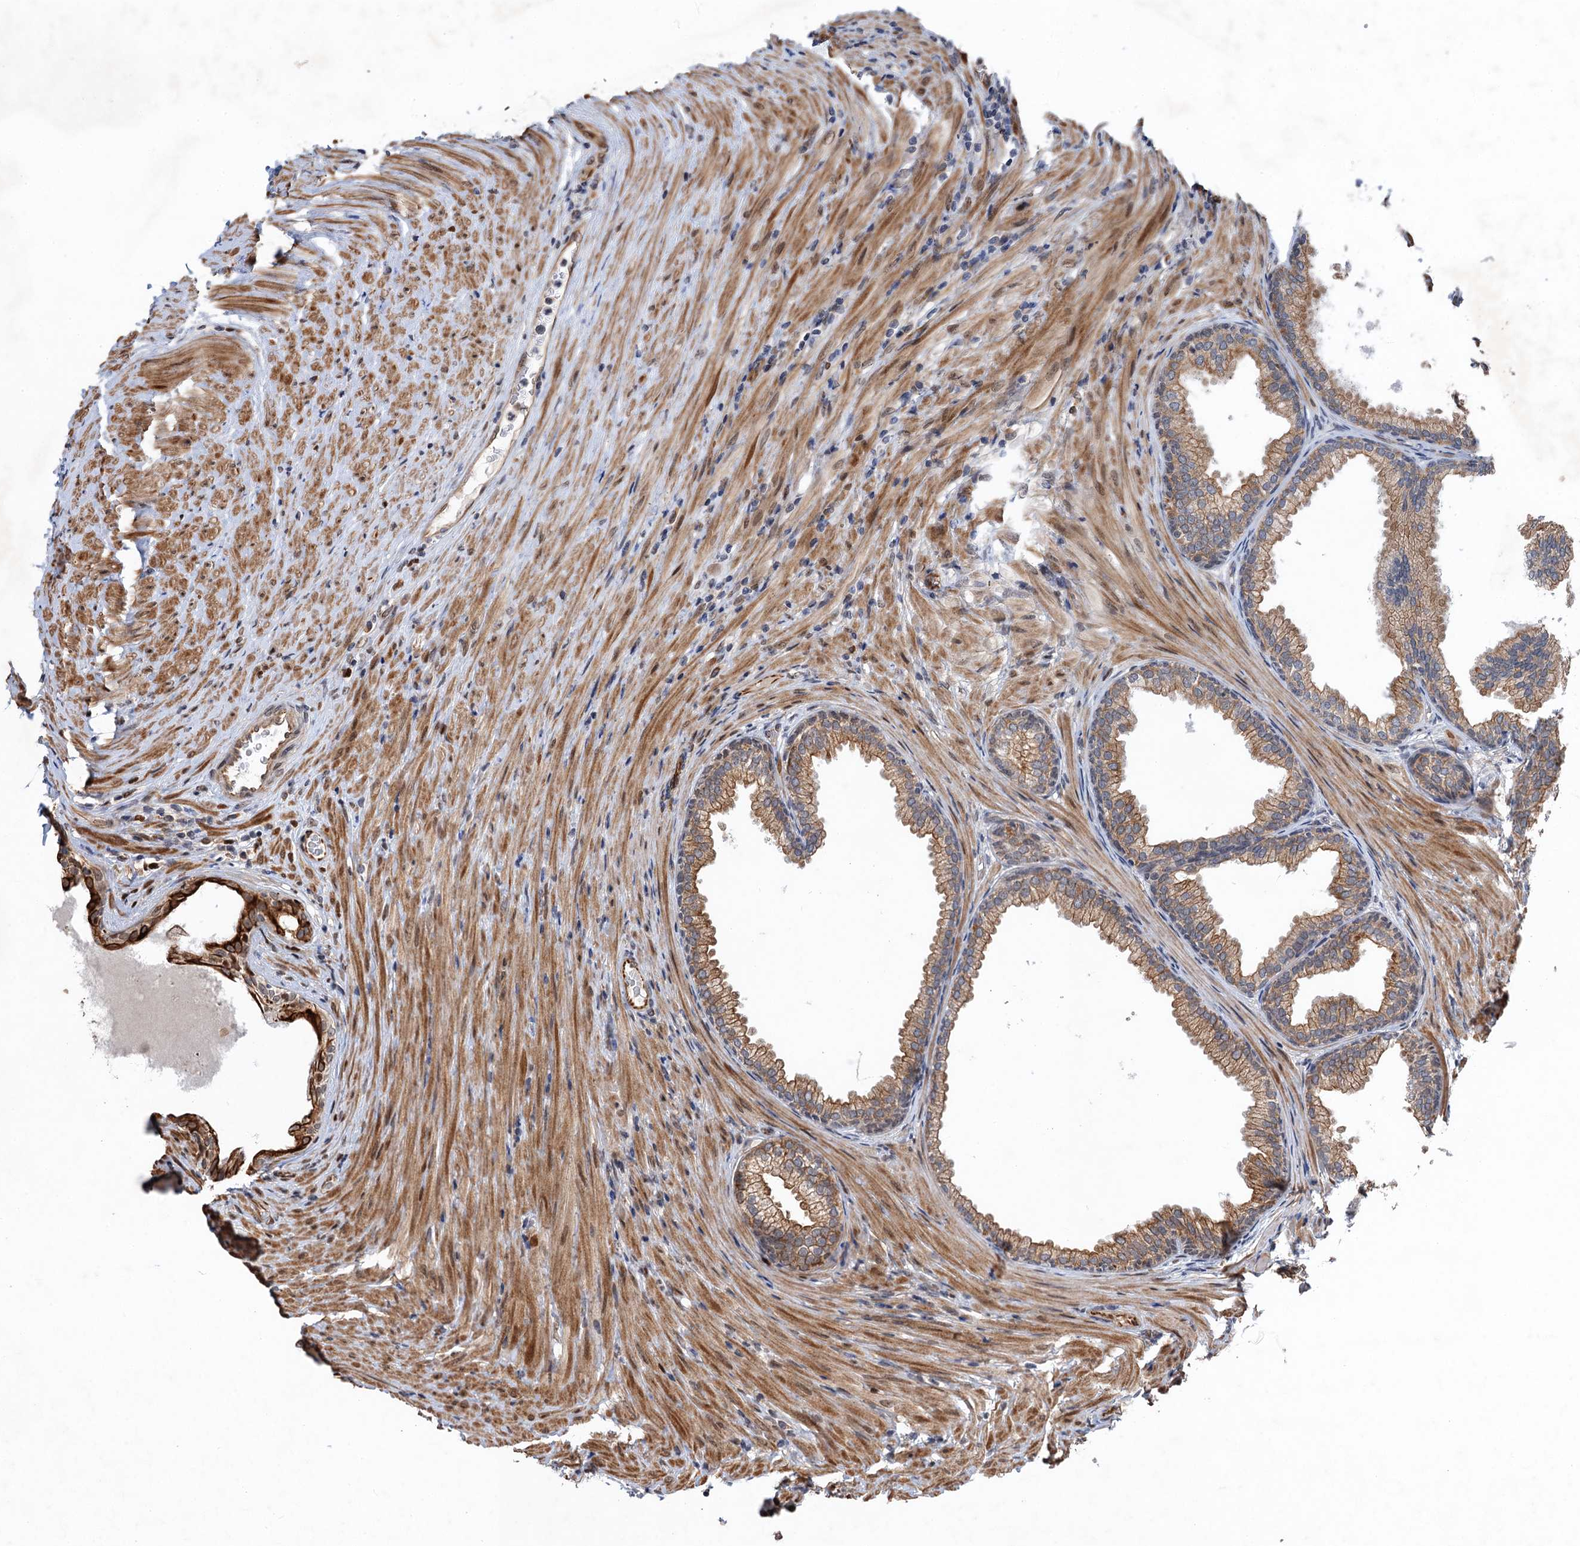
{"staining": {"intensity": "moderate", "quantity": ">75%", "location": "cytoplasmic/membranous"}, "tissue": "prostate", "cell_type": "Glandular cells", "image_type": "normal", "snomed": [{"axis": "morphology", "description": "Normal tissue, NOS"}, {"axis": "topography", "description": "Prostate"}], "caption": "An immunohistochemistry (IHC) image of unremarkable tissue is shown. Protein staining in brown labels moderate cytoplasmic/membranous positivity in prostate within glandular cells.", "gene": "TTC31", "patient": {"sex": "male", "age": 76}}